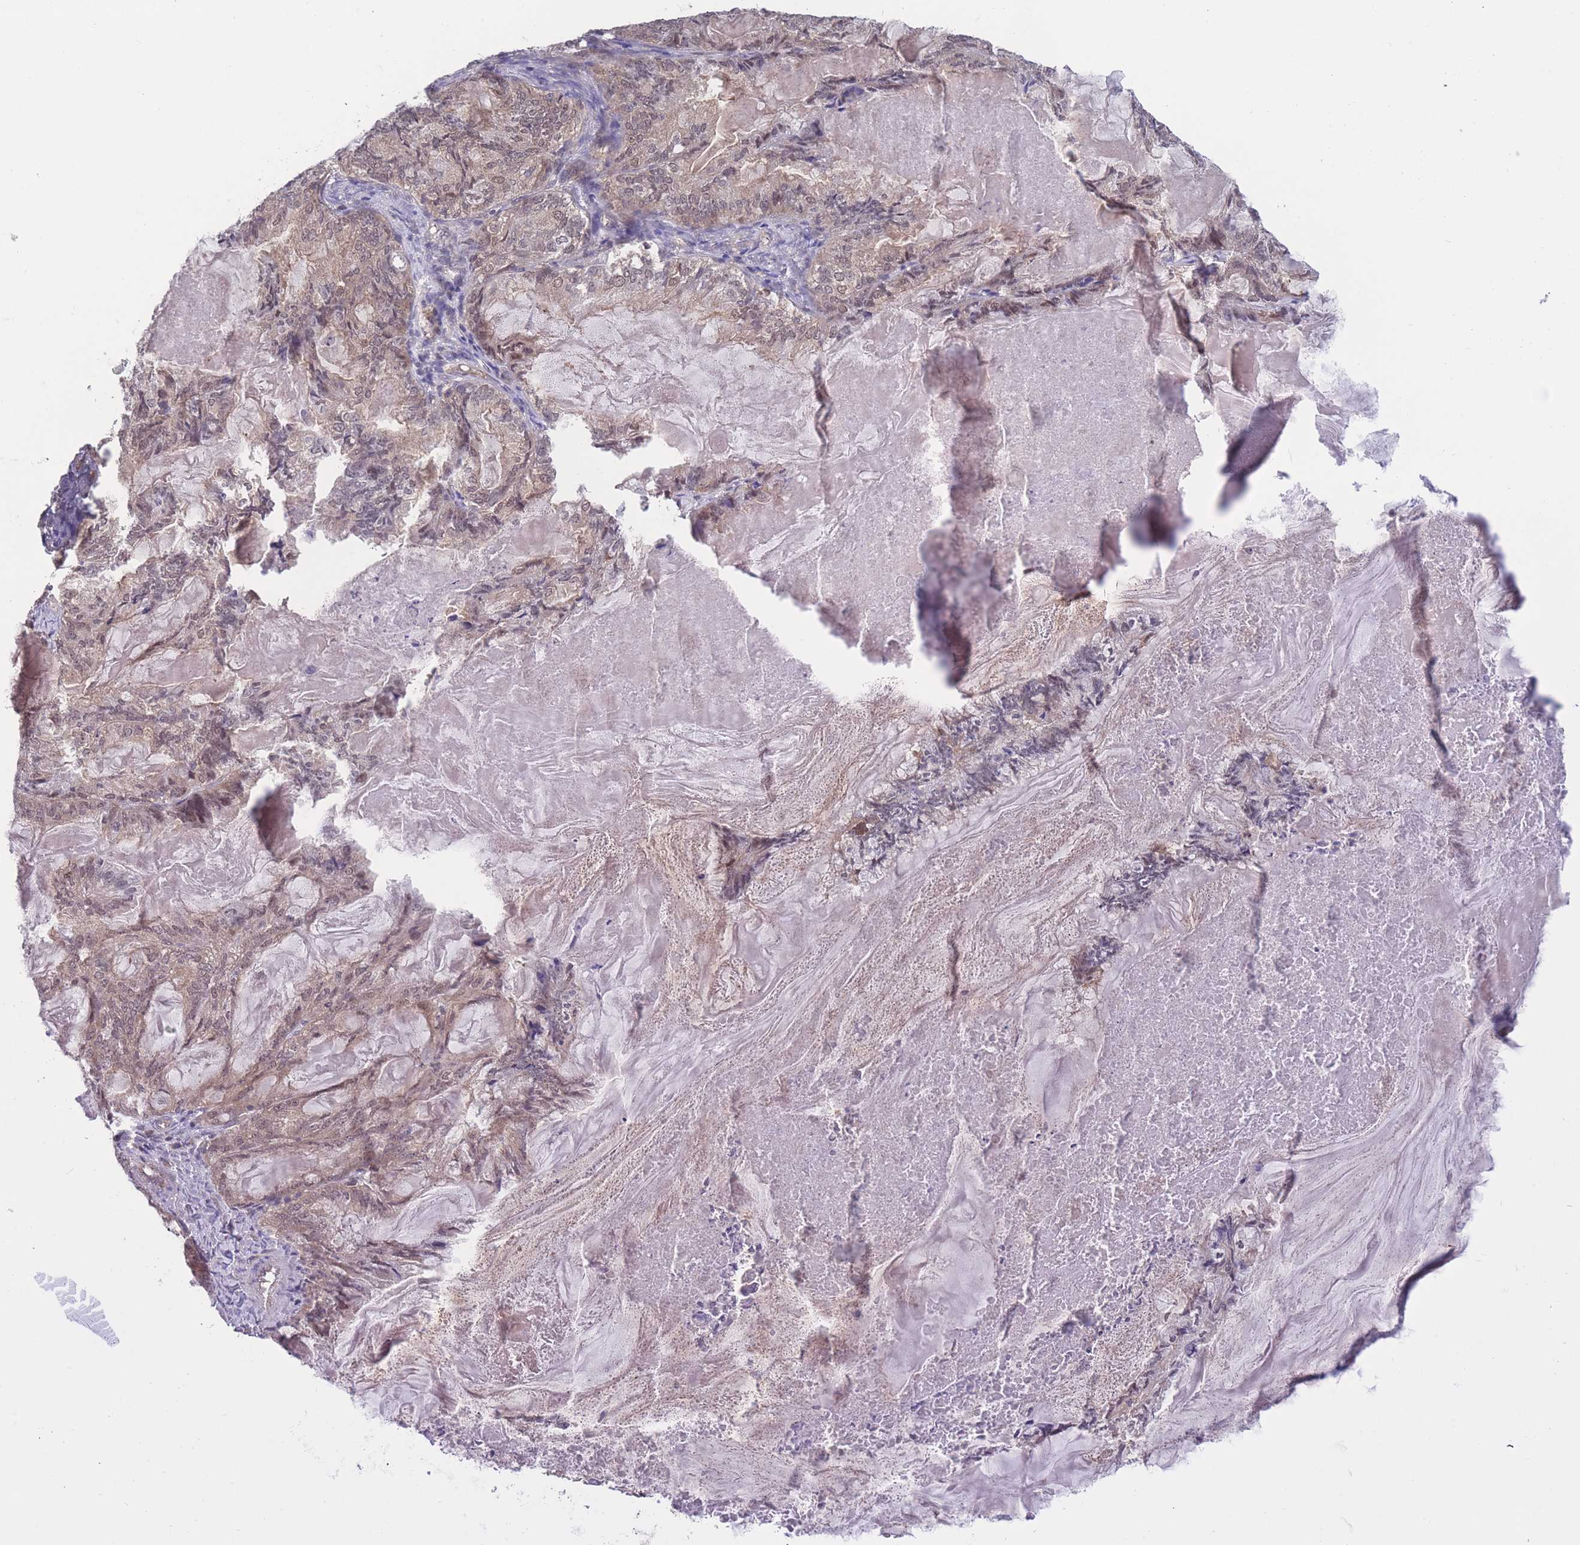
{"staining": {"intensity": "weak", "quantity": "<25%", "location": "cytoplasmic/membranous"}, "tissue": "endometrial cancer", "cell_type": "Tumor cells", "image_type": "cancer", "snomed": [{"axis": "morphology", "description": "Adenocarcinoma, NOS"}, {"axis": "topography", "description": "Endometrium"}], "caption": "This histopathology image is of adenocarcinoma (endometrial) stained with IHC to label a protein in brown with the nuclei are counter-stained blue. There is no expression in tumor cells.", "gene": "UBE2N", "patient": {"sex": "female", "age": 86}}